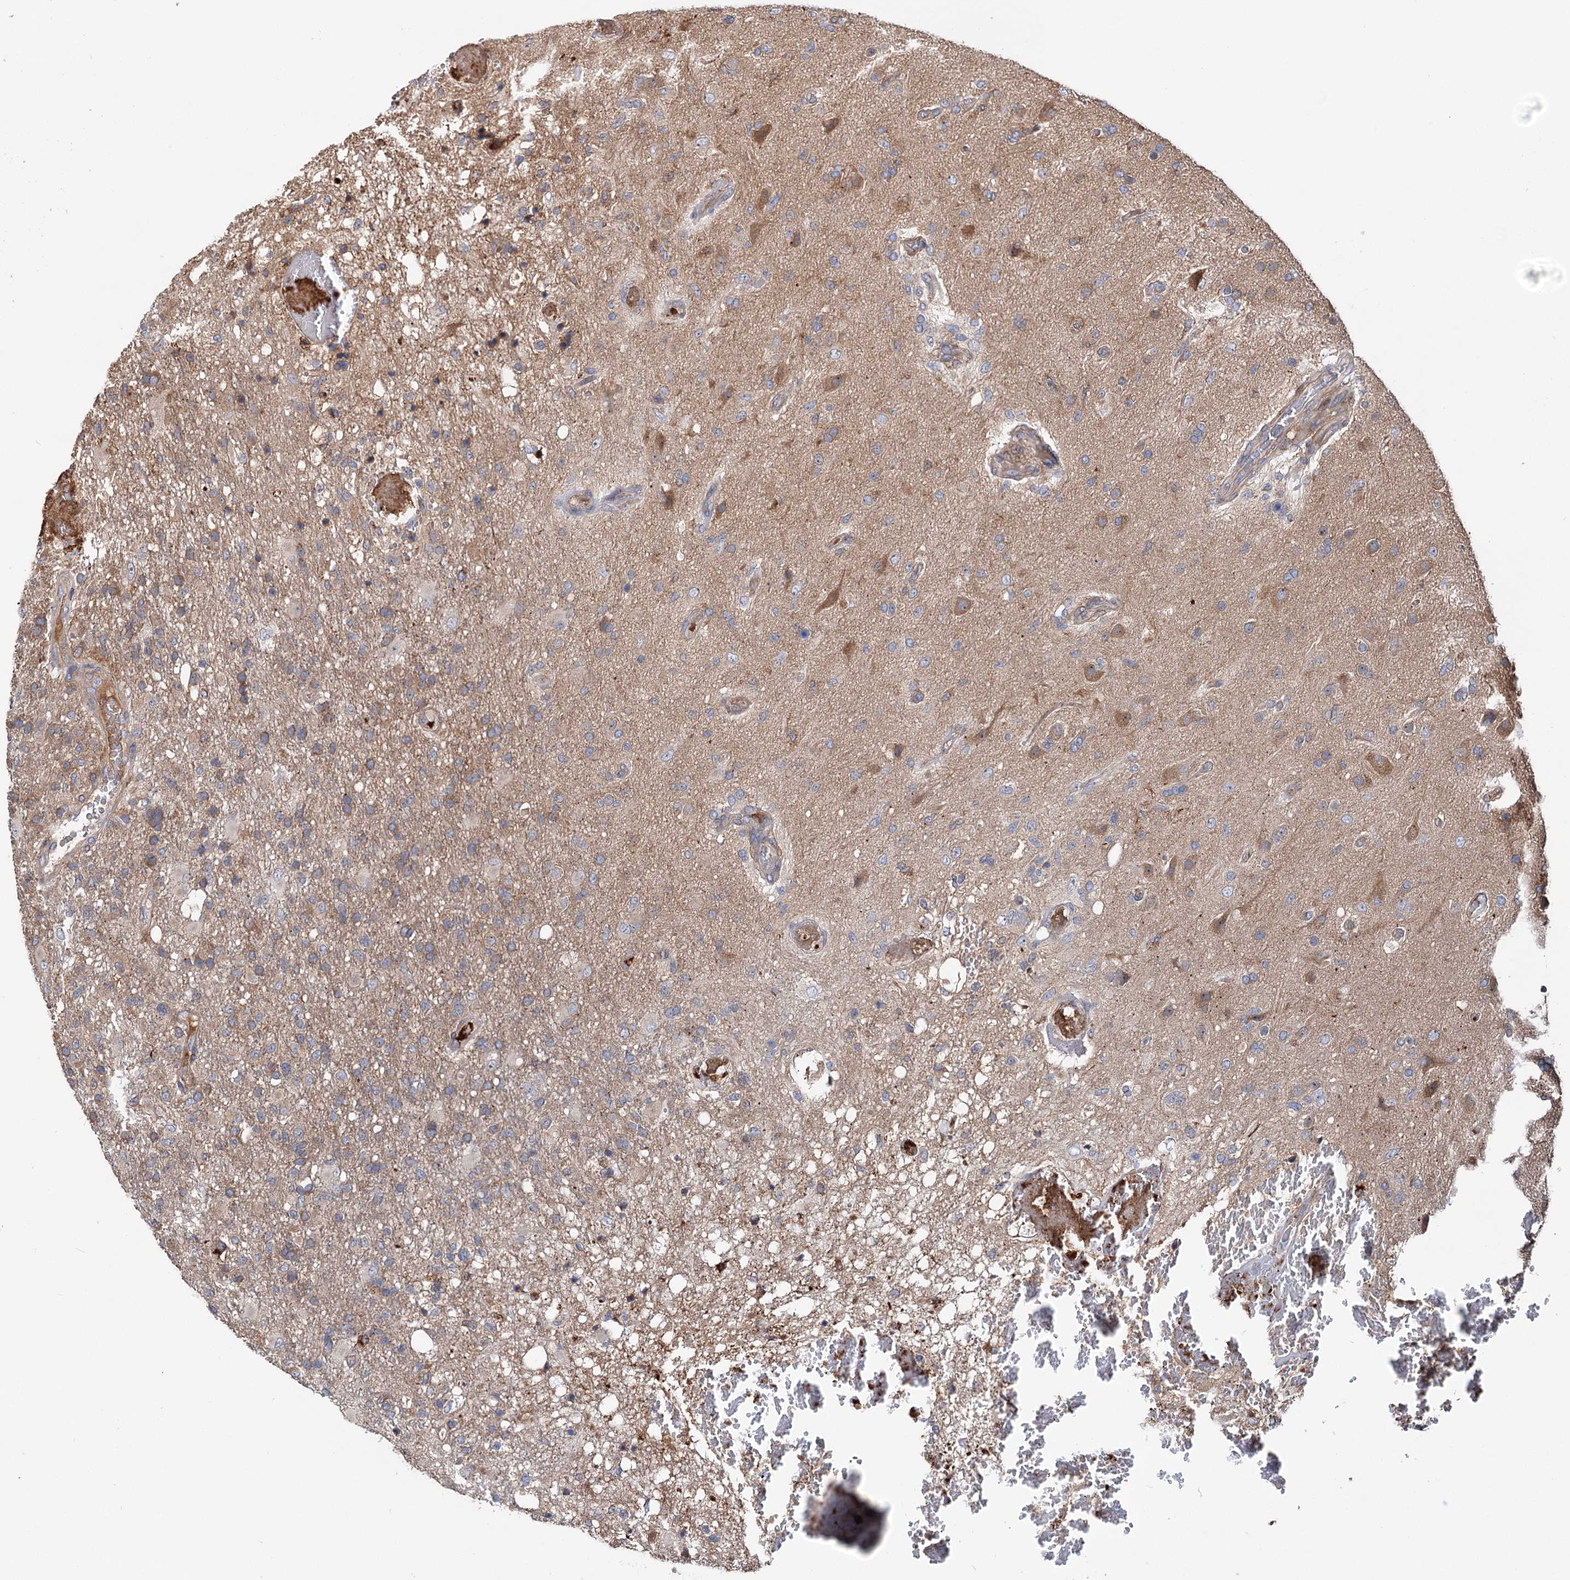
{"staining": {"intensity": "moderate", "quantity": "<25%", "location": "cytoplasmic/membranous"}, "tissue": "glioma", "cell_type": "Tumor cells", "image_type": "cancer", "snomed": [{"axis": "morphology", "description": "Glioma, malignant, High grade"}, {"axis": "topography", "description": "Brain"}], "caption": "A high-resolution micrograph shows IHC staining of glioma, which demonstrates moderate cytoplasmic/membranous positivity in about <25% of tumor cells.", "gene": "RNF111", "patient": {"sex": "female", "age": 74}}